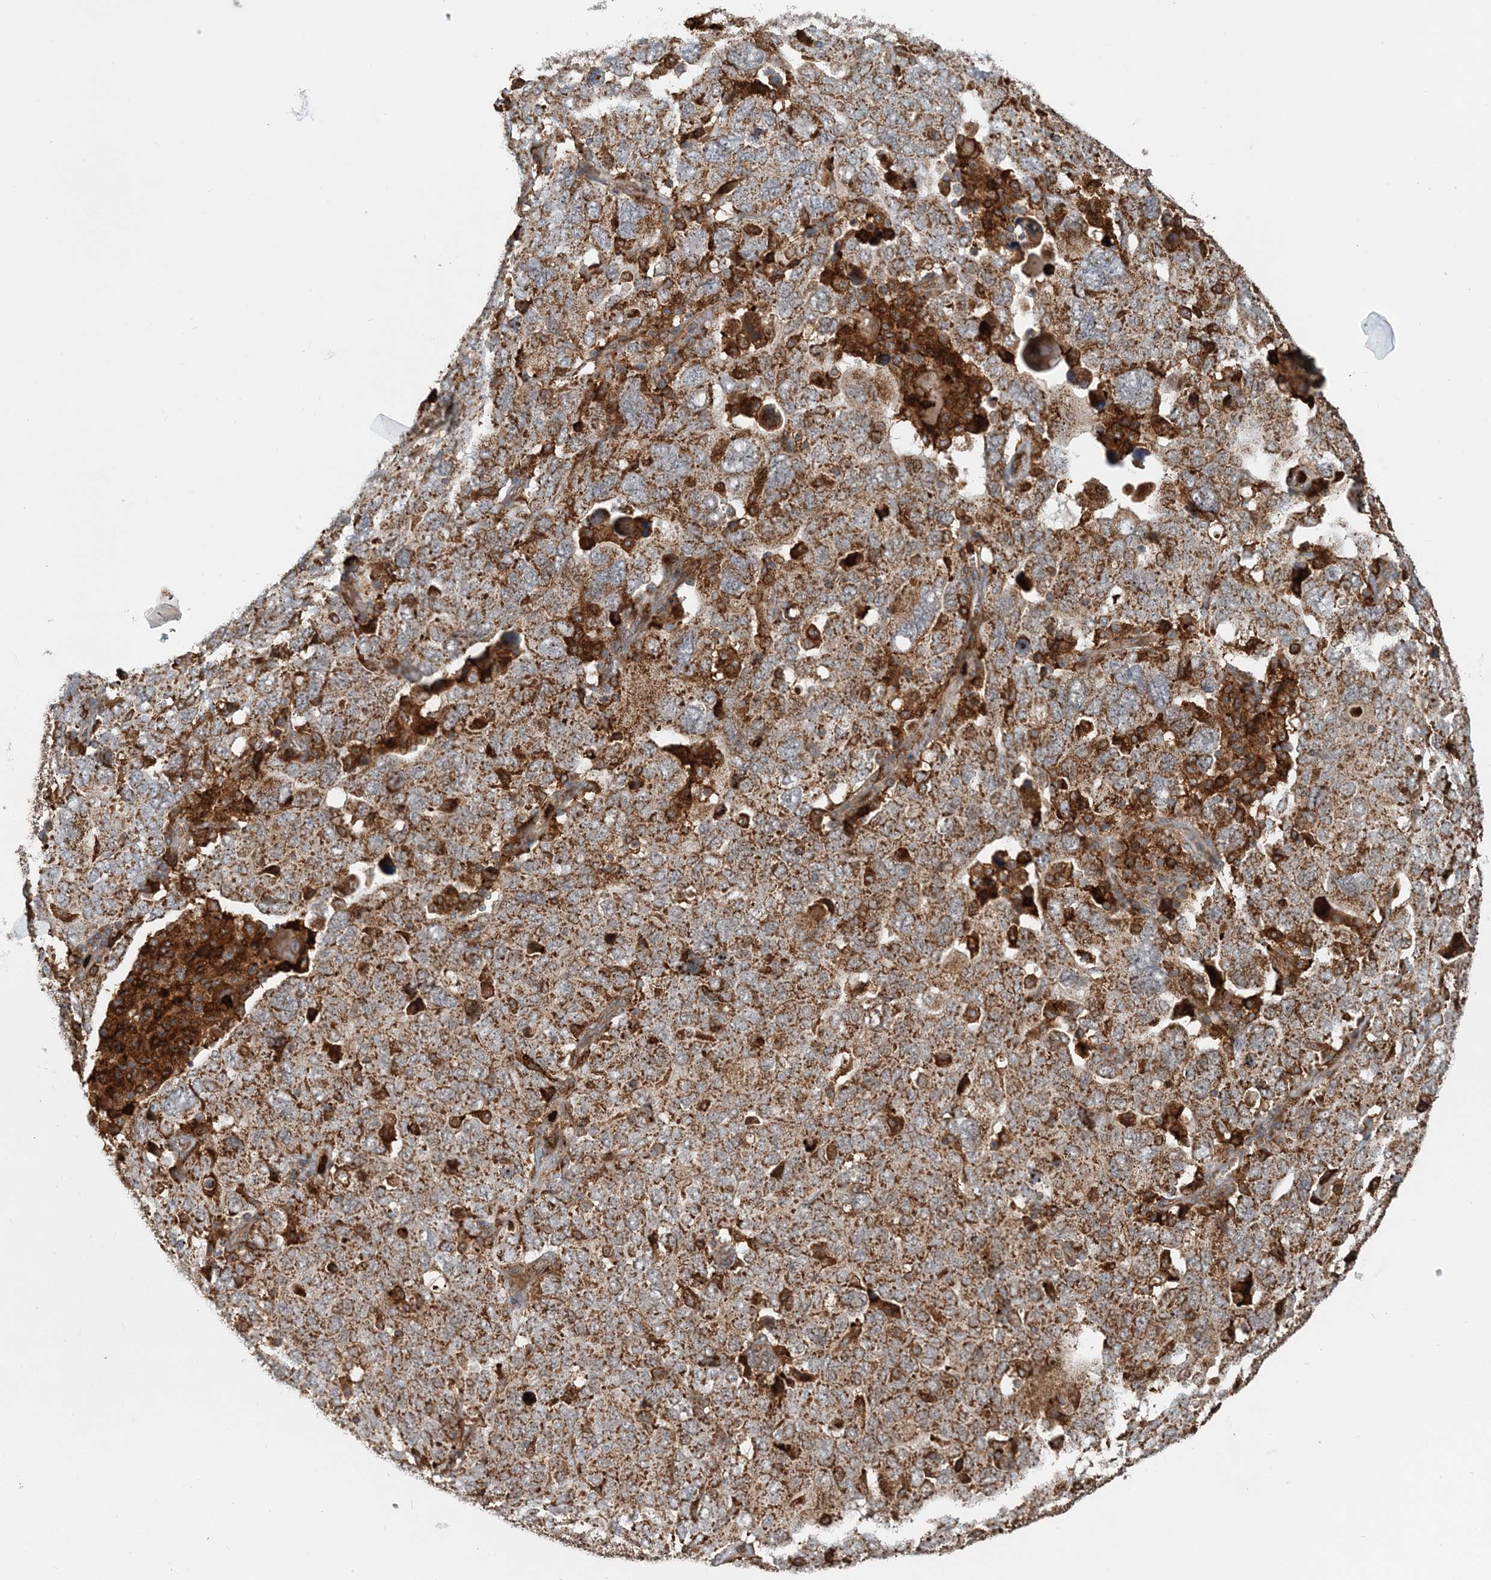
{"staining": {"intensity": "moderate", "quantity": ">75%", "location": "cytoplasmic/membranous"}, "tissue": "ovarian cancer", "cell_type": "Tumor cells", "image_type": "cancer", "snomed": [{"axis": "morphology", "description": "Carcinoma, endometroid"}, {"axis": "topography", "description": "Ovary"}], "caption": "Moderate cytoplasmic/membranous positivity is appreciated in about >75% of tumor cells in ovarian cancer.", "gene": "LRPPRC", "patient": {"sex": "female", "age": 62}}